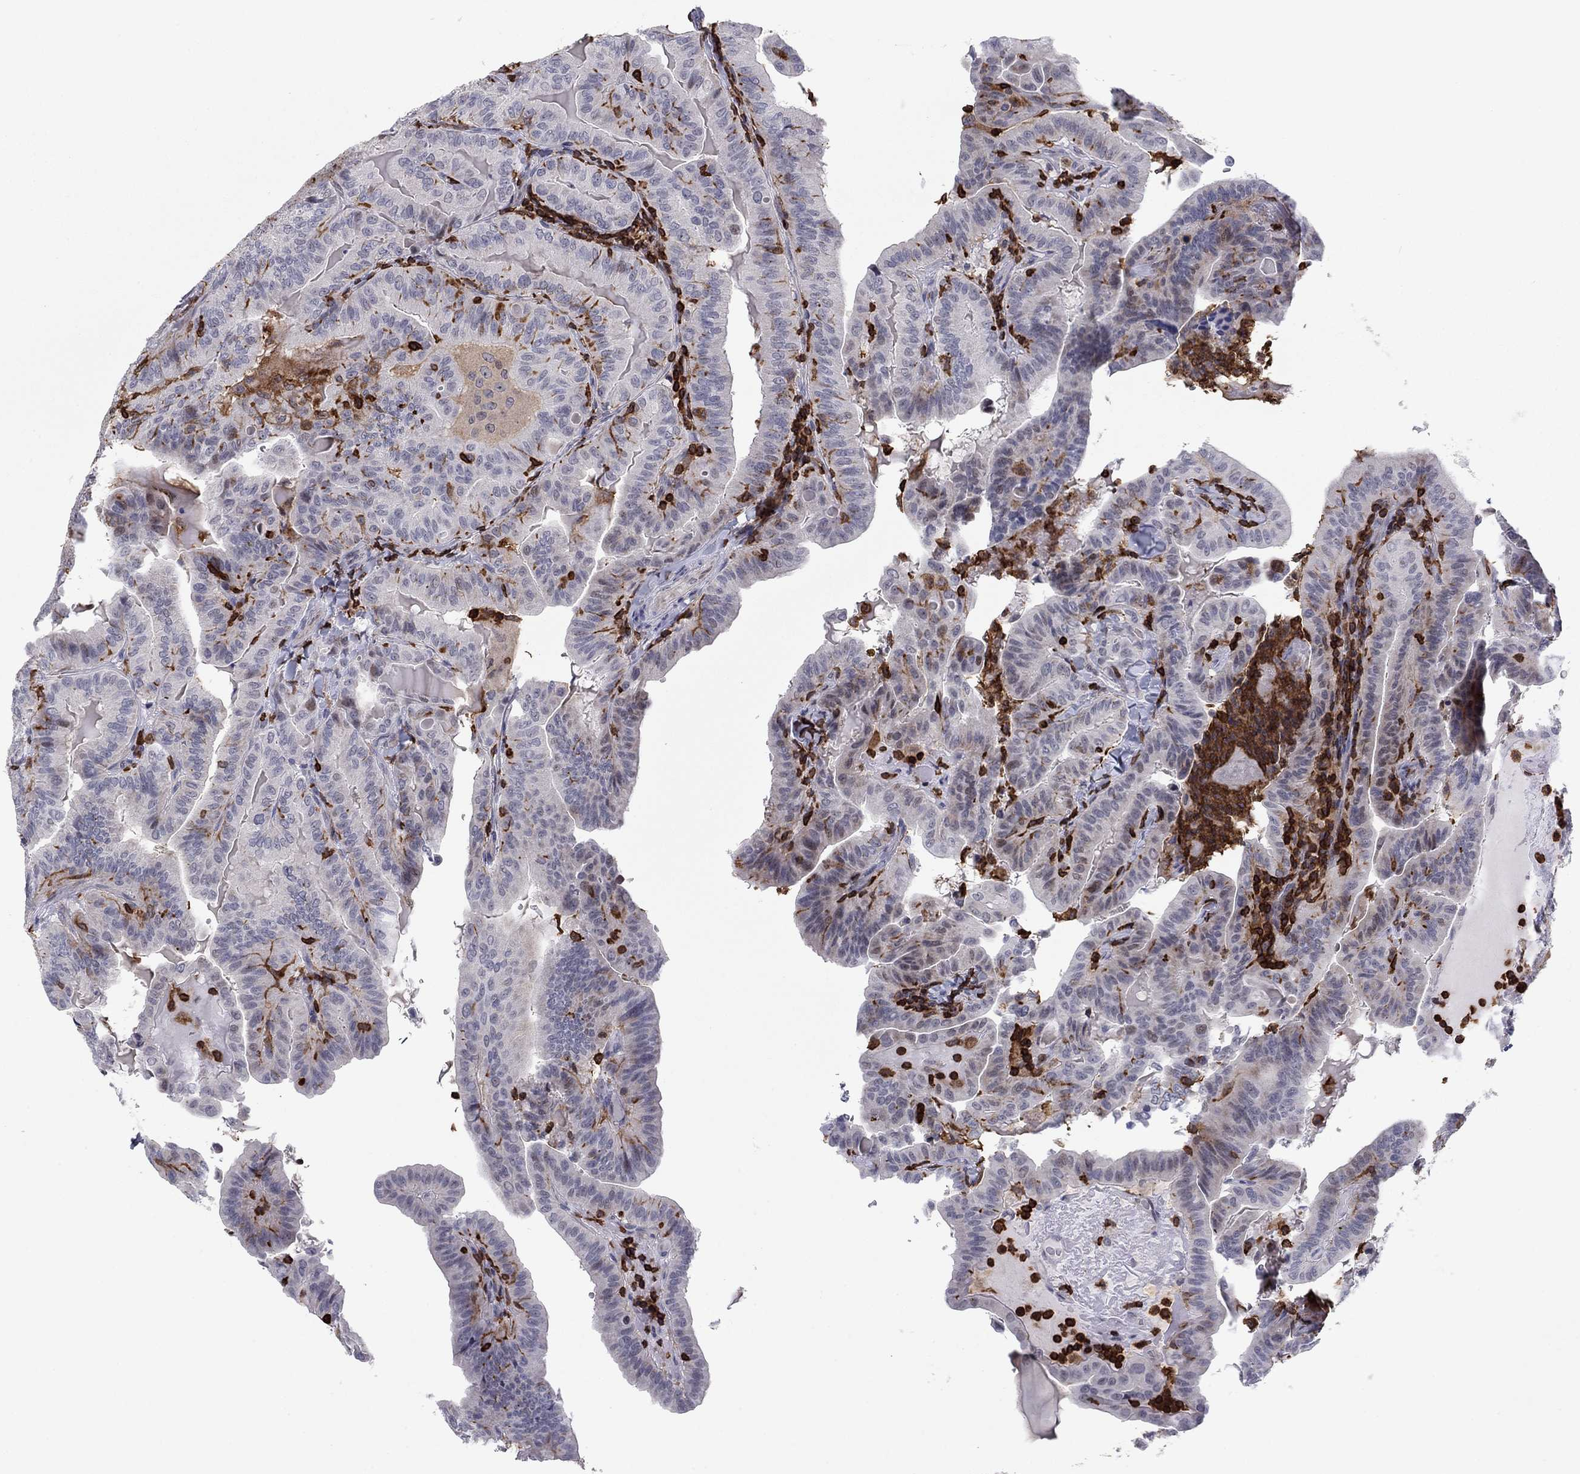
{"staining": {"intensity": "negative", "quantity": "none", "location": "none"}, "tissue": "thyroid cancer", "cell_type": "Tumor cells", "image_type": "cancer", "snomed": [{"axis": "morphology", "description": "Papillary adenocarcinoma, NOS"}, {"axis": "topography", "description": "Thyroid gland"}], "caption": "Immunohistochemistry photomicrograph of thyroid cancer (papillary adenocarcinoma) stained for a protein (brown), which demonstrates no expression in tumor cells.", "gene": "ARHGAP27", "patient": {"sex": "female", "age": 68}}